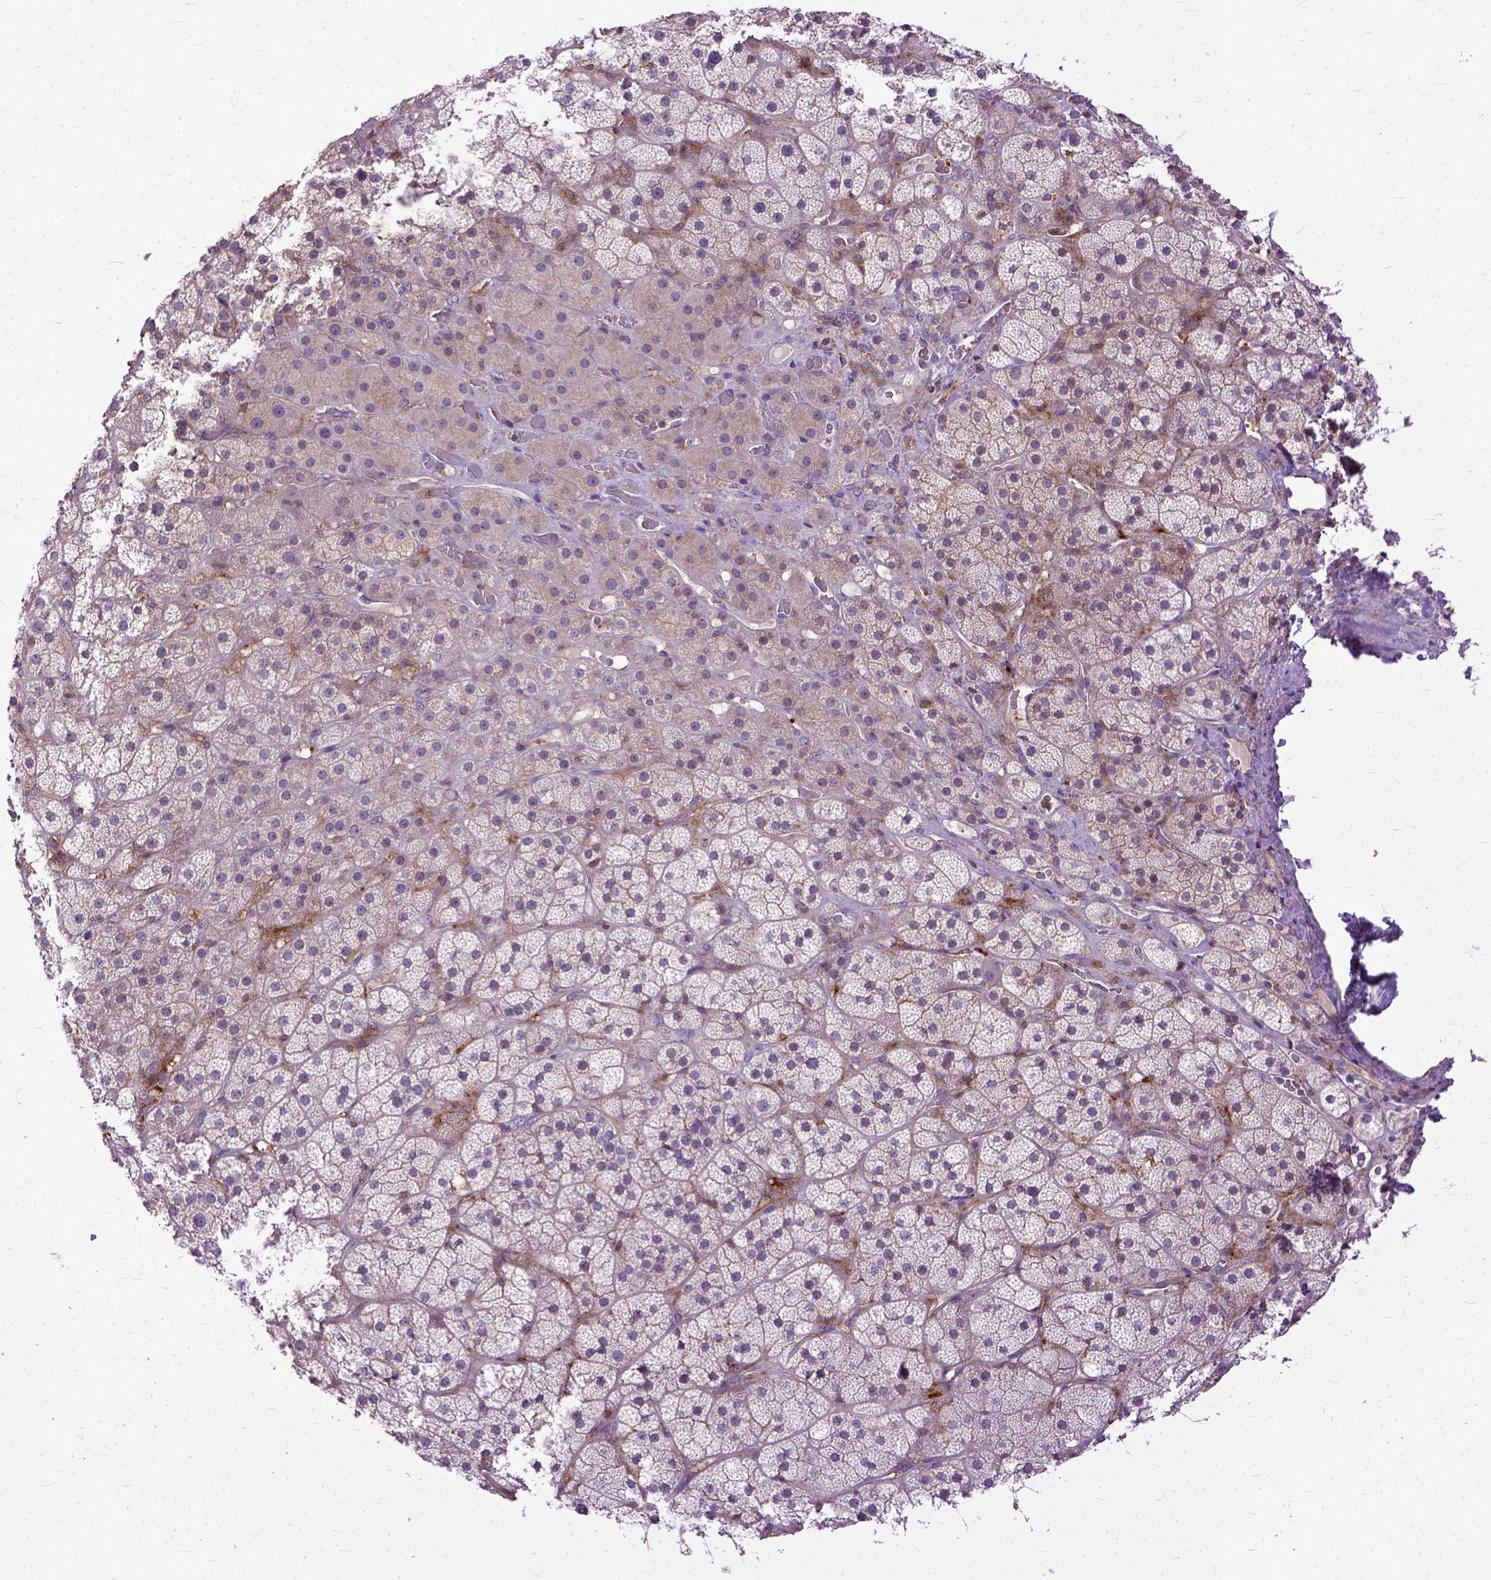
{"staining": {"intensity": "weak", "quantity": "25%-75%", "location": "cytoplasmic/membranous"}, "tissue": "adrenal gland", "cell_type": "Glandular cells", "image_type": "normal", "snomed": [{"axis": "morphology", "description": "Normal tissue, NOS"}, {"axis": "topography", "description": "Adrenal gland"}], "caption": "Protein expression analysis of benign adrenal gland displays weak cytoplasmic/membranous staining in about 25%-75% of glandular cells.", "gene": "NAMPT", "patient": {"sex": "male", "age": 57}}